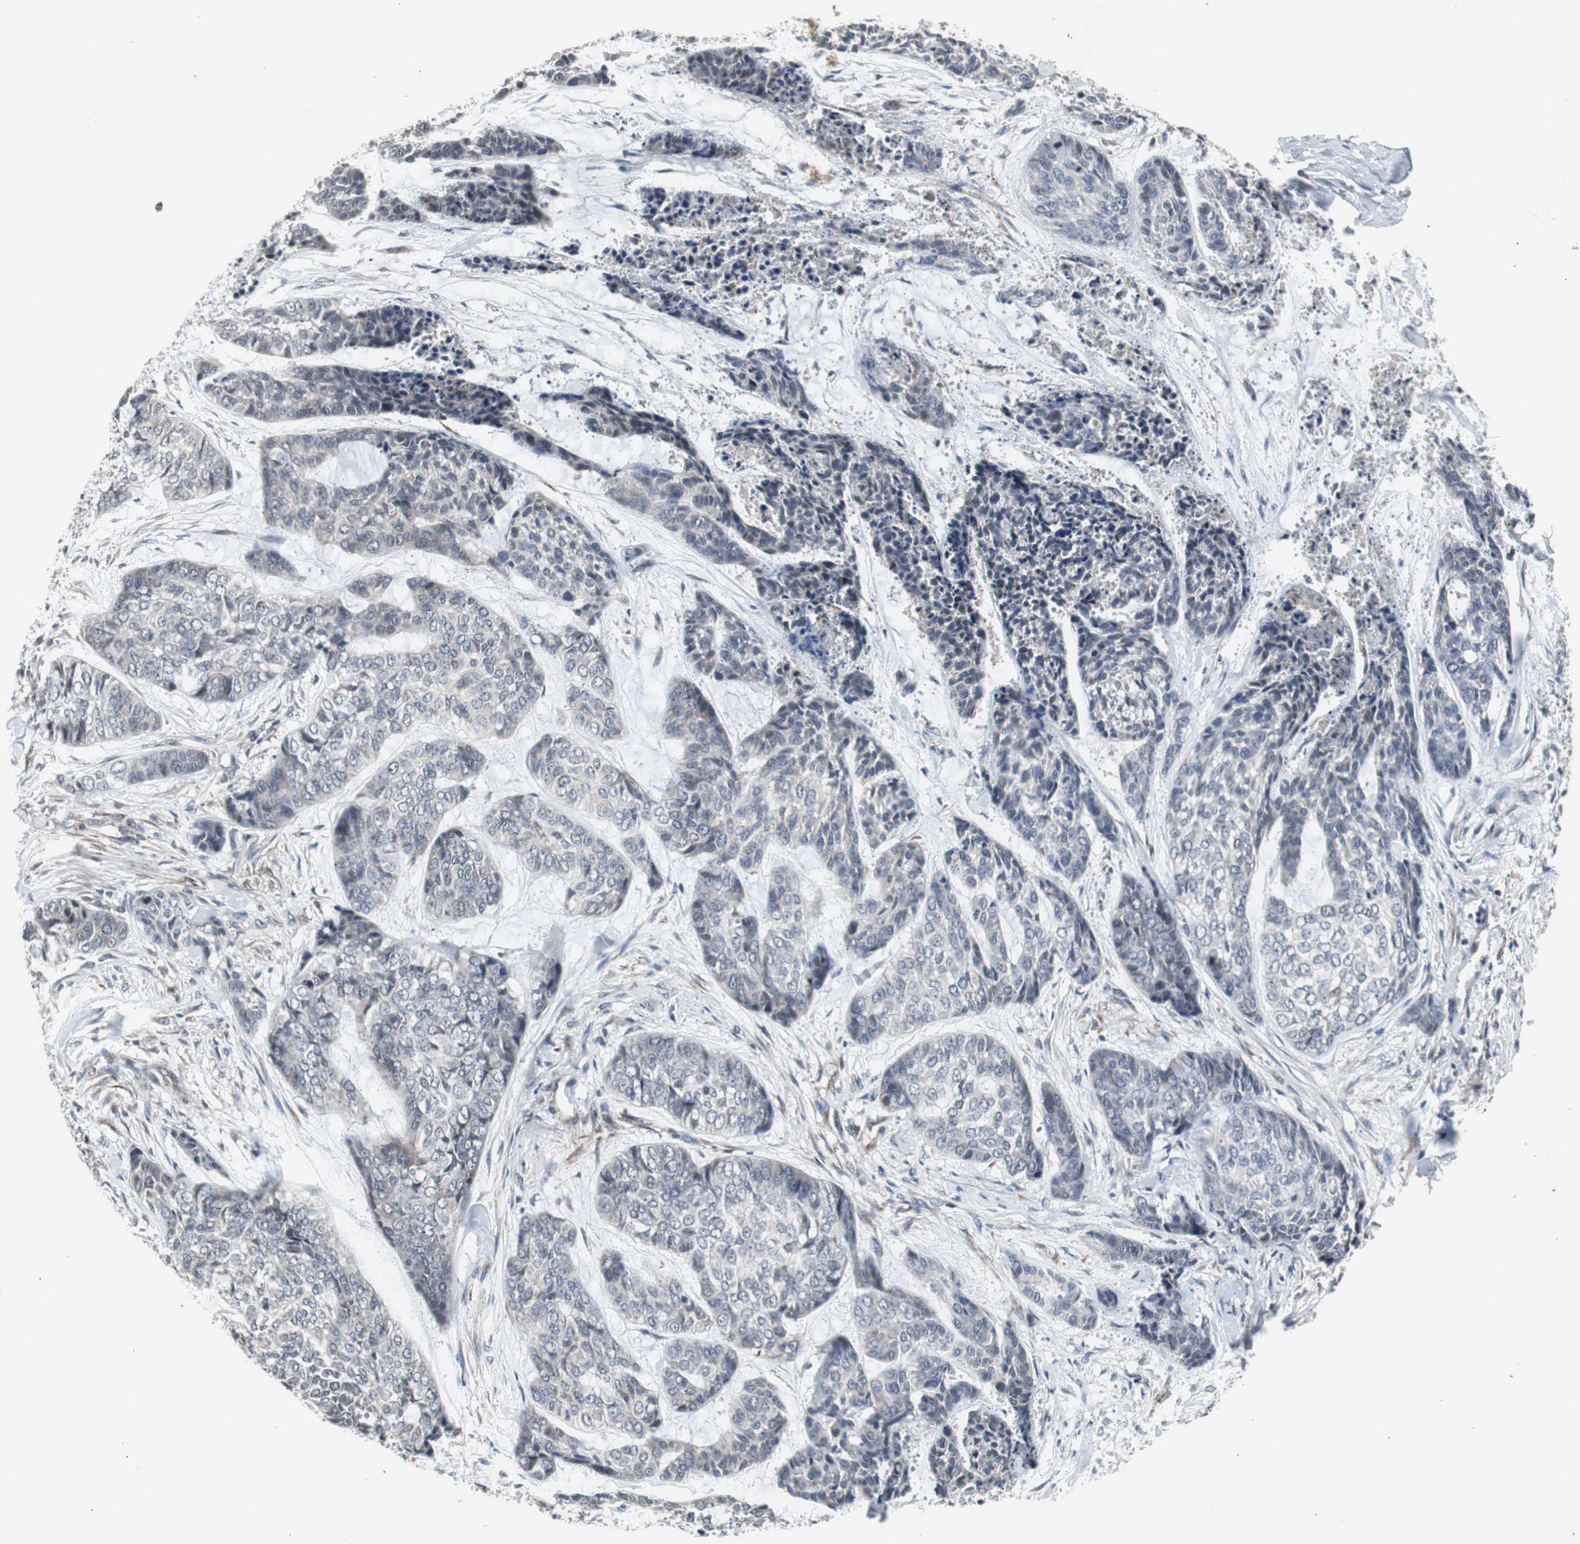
{"staining": {"intensity": "weak", "quantity": "<25%", "location": "cytoplasmic/membranous"}, "tissue": "skin cancer", "cell_type": "Tumor cells", "image_type": "cancer", "snomed": [{"axis": "morphology", "description": "Basal cell carcinoma"}, {"axis": "topography", "description": "Skin"}], "caption": "Immunohistochemical staining of skin basal cell carcinoma reveals no significant expression in tumor cells. The staining is performed using DAB brown chromogen with nuclei counter-stained in using hematoxylin.", "gene": "CRADD", "patient": {"sex": "female", "age": 64}}